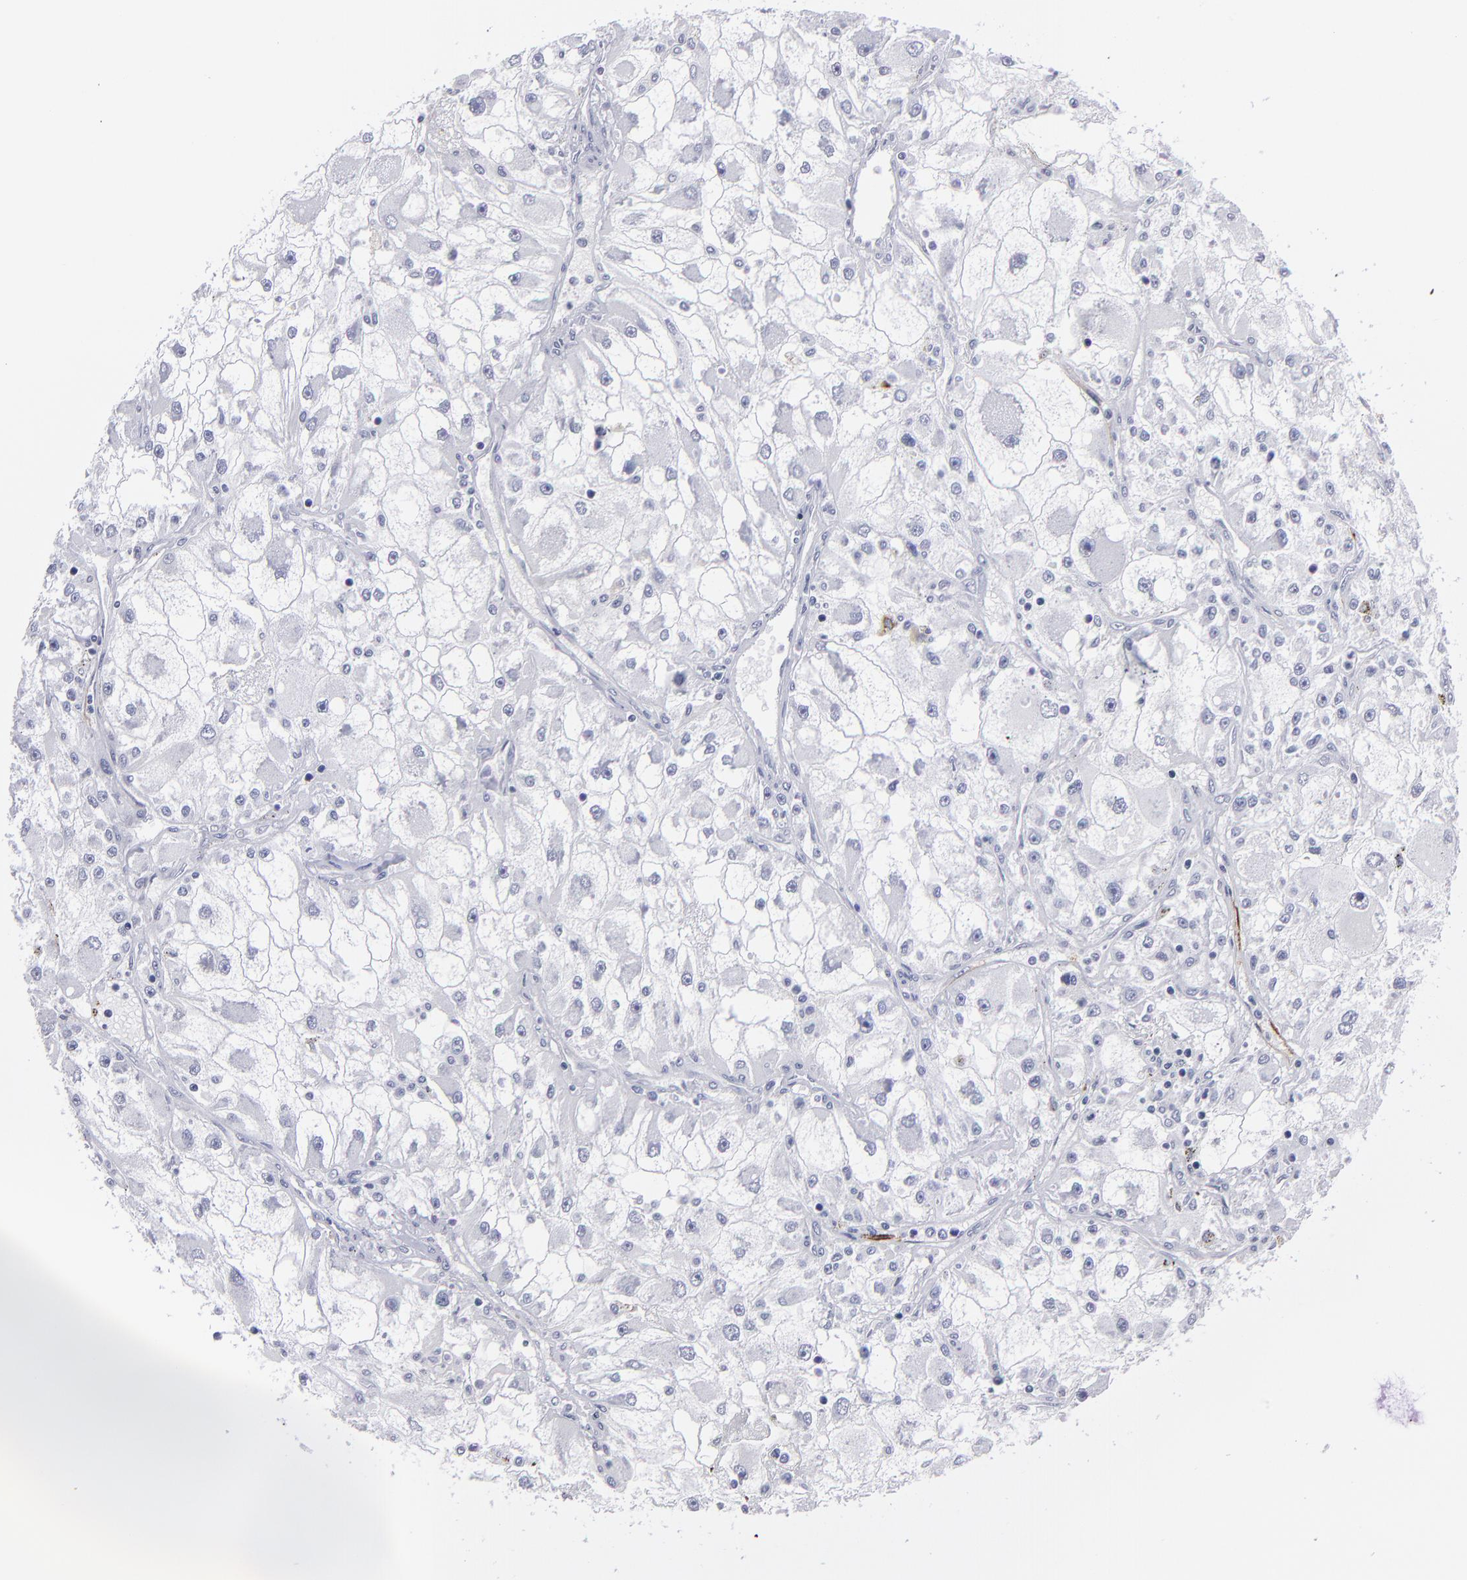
{"staining": {"intensity": "negative", "quantity": "none", "location": "none"}, "tissue": "renal cancer", "cell_type": "Tumor cells", "image_type": "cancer", "snomed": [{"axis": "morphology", "description": "Adenocarcinoma, NOS"}, {"axis": "topography", "description": "Kidney"}], "caption": "IHC micrograph of renal cancer (adenocarcinoma) stained for a protein (brown), which displays no expression in tumor cells. (DAB immunohistochemistry visualized using brightfield microscopy, high magnification).", "gene": "CADM3", "patient": {"sex": "female", "age": 73}}